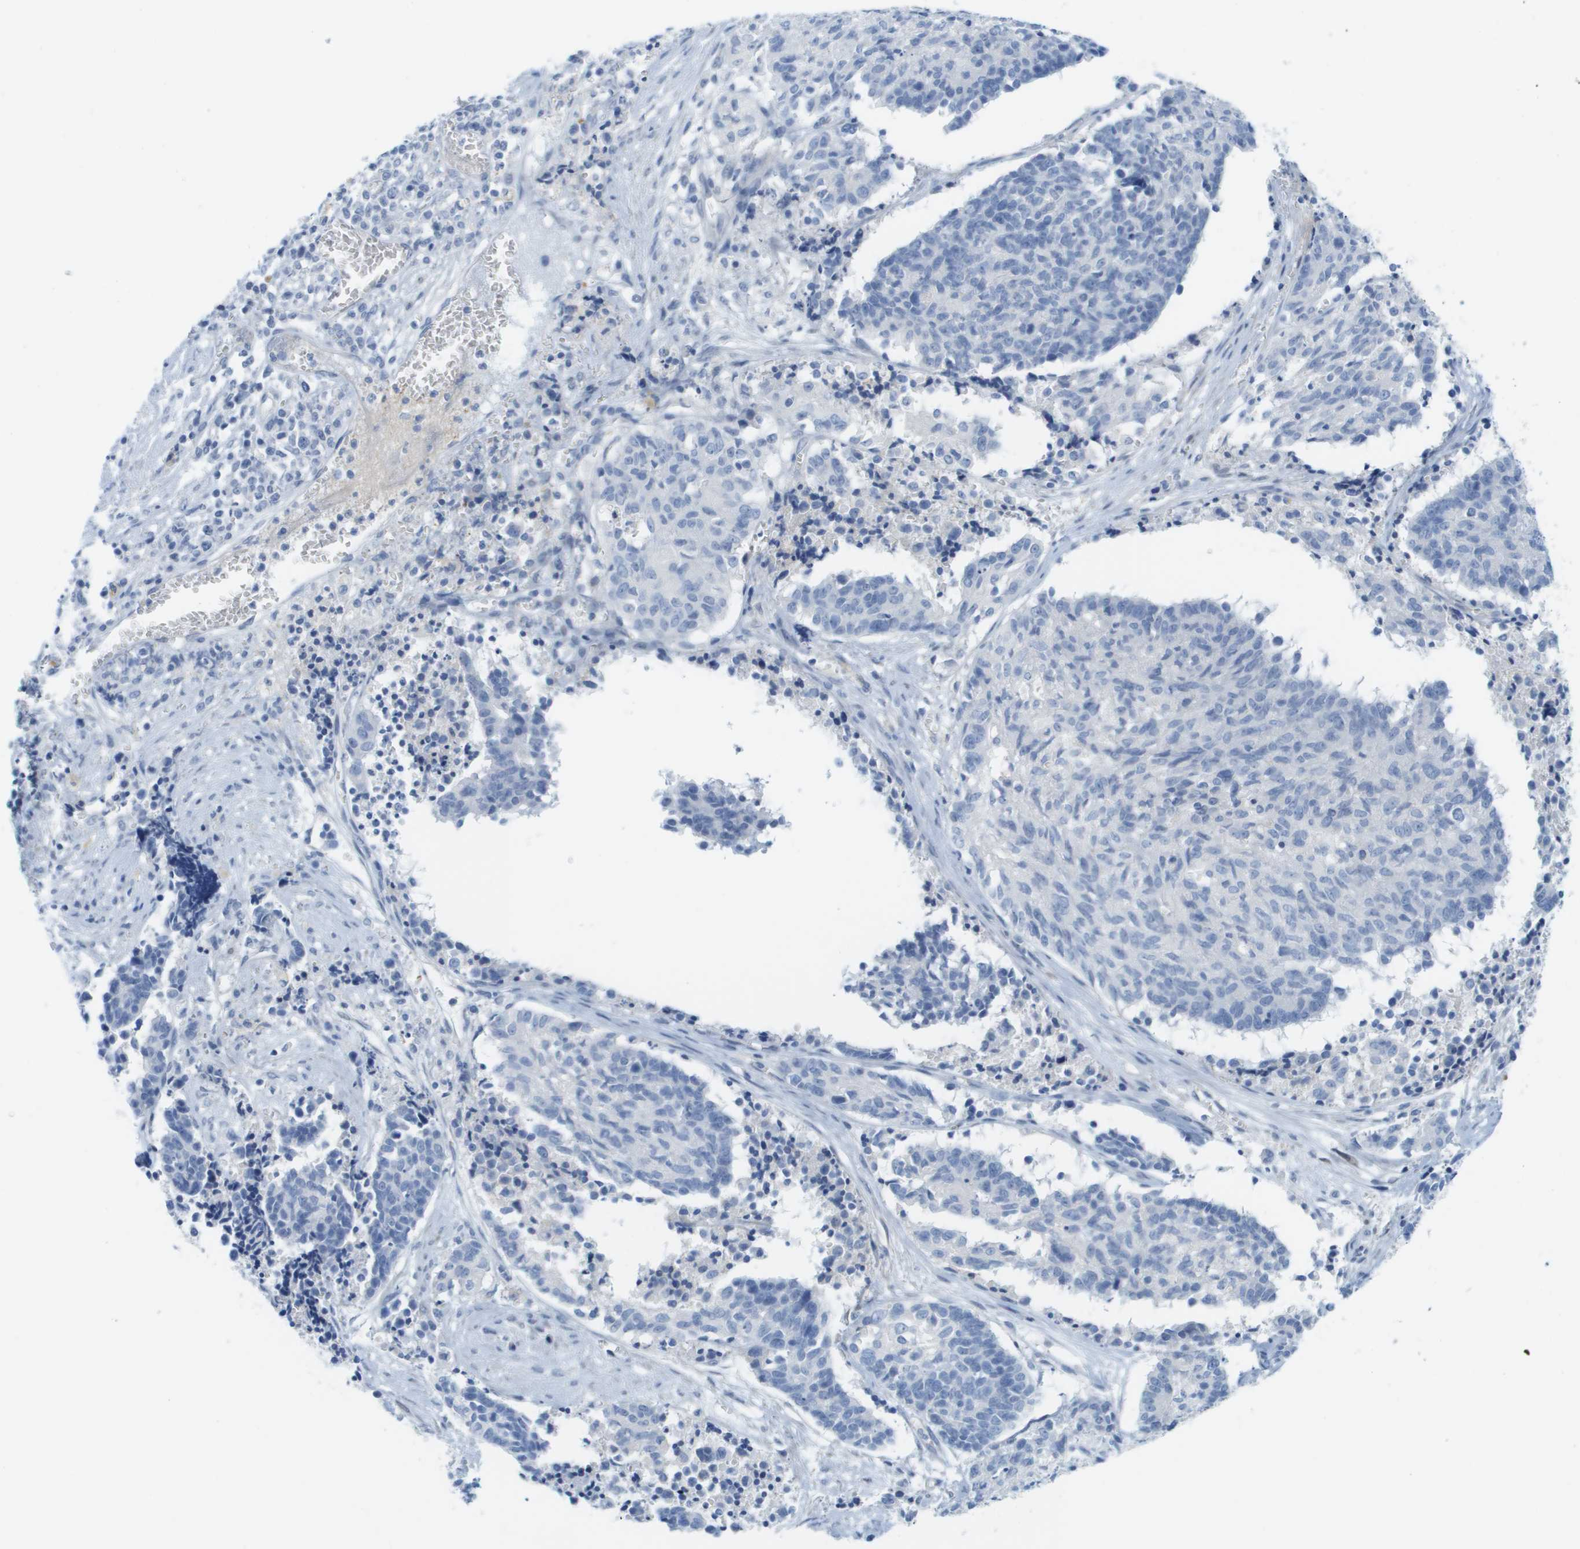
{"staining": {"intensity": "negative", "quantity": "none", "location": "none"}, "tissue": "cervical cancer", "cell_type": "Tumor cells", "image_type": "cancer", "snomed": [{"axis": "morphology", "description": "Squamous cell carcinoma, NOS"}, {"axis": "topography", "description": "Cervix"}], "caption": "Tumor cells are negative for protein expression in human cervical cancer (squamous cell carcinoma). (Brightfield microscopy of DAB (3,3'-diaminobenzidine) IHC at high magnification).", "gene": "CUL9", "patient": {"sex": "female", "age": 35}}